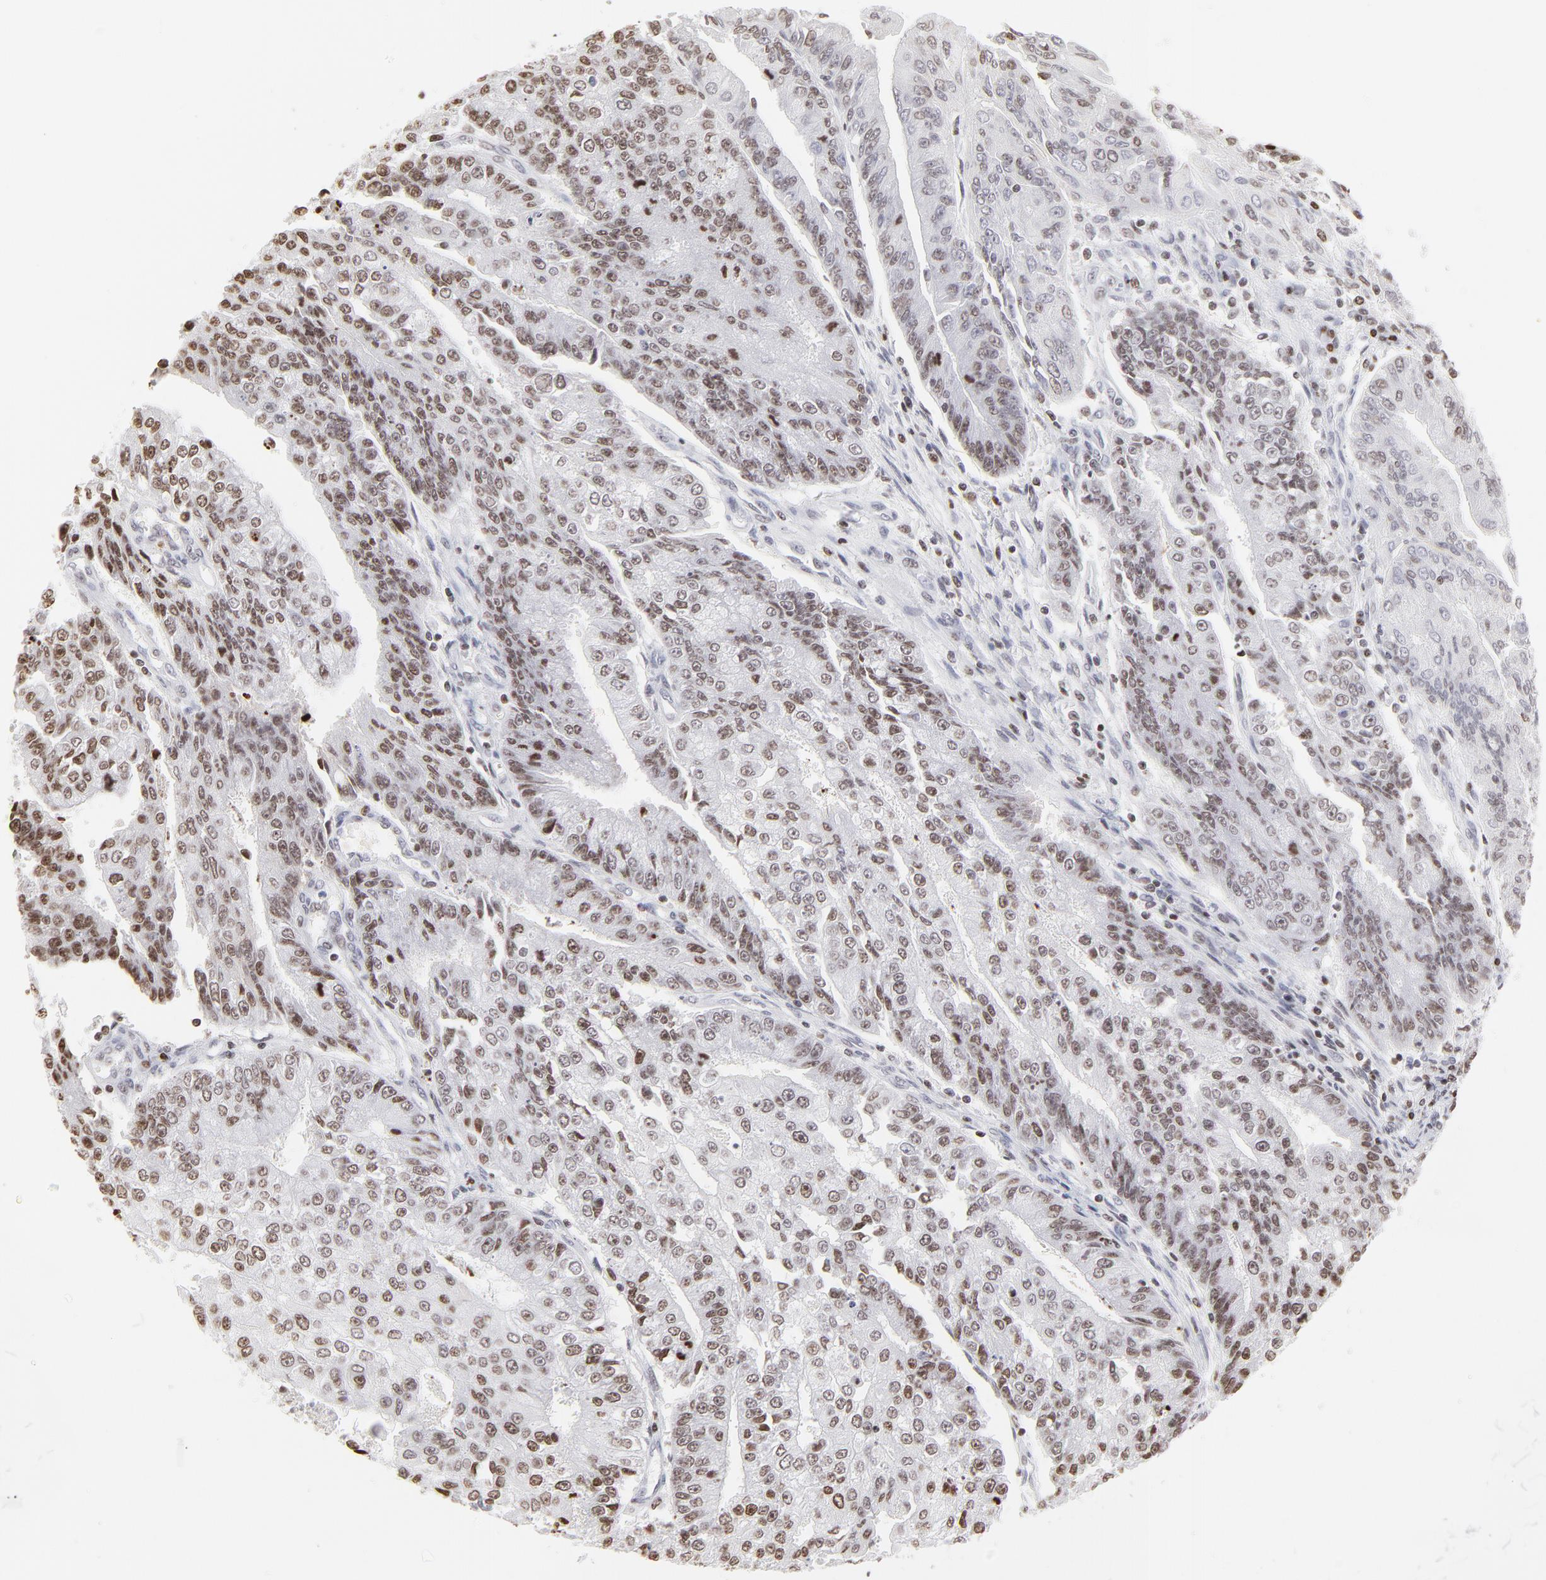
{"staining": {"intensity": "moderate", "quantity": "25%-75%", "location": "nuclear"}, "tissue": "endometrial cancer", "cell_type": "Tumor cells", "image_type": "cancer", "snomed": [{"axis": "morphology", "description": "Adenocarcinoma, NOS"}, {"axis": "topography", "description": "Endometrium"}], "caption": "A brown stain labels moderate nuclear positivity of a protein in endometrial cancer tumor cells.", "gene": "PARP1", "patient": {"sex": "female", "age": 75}}